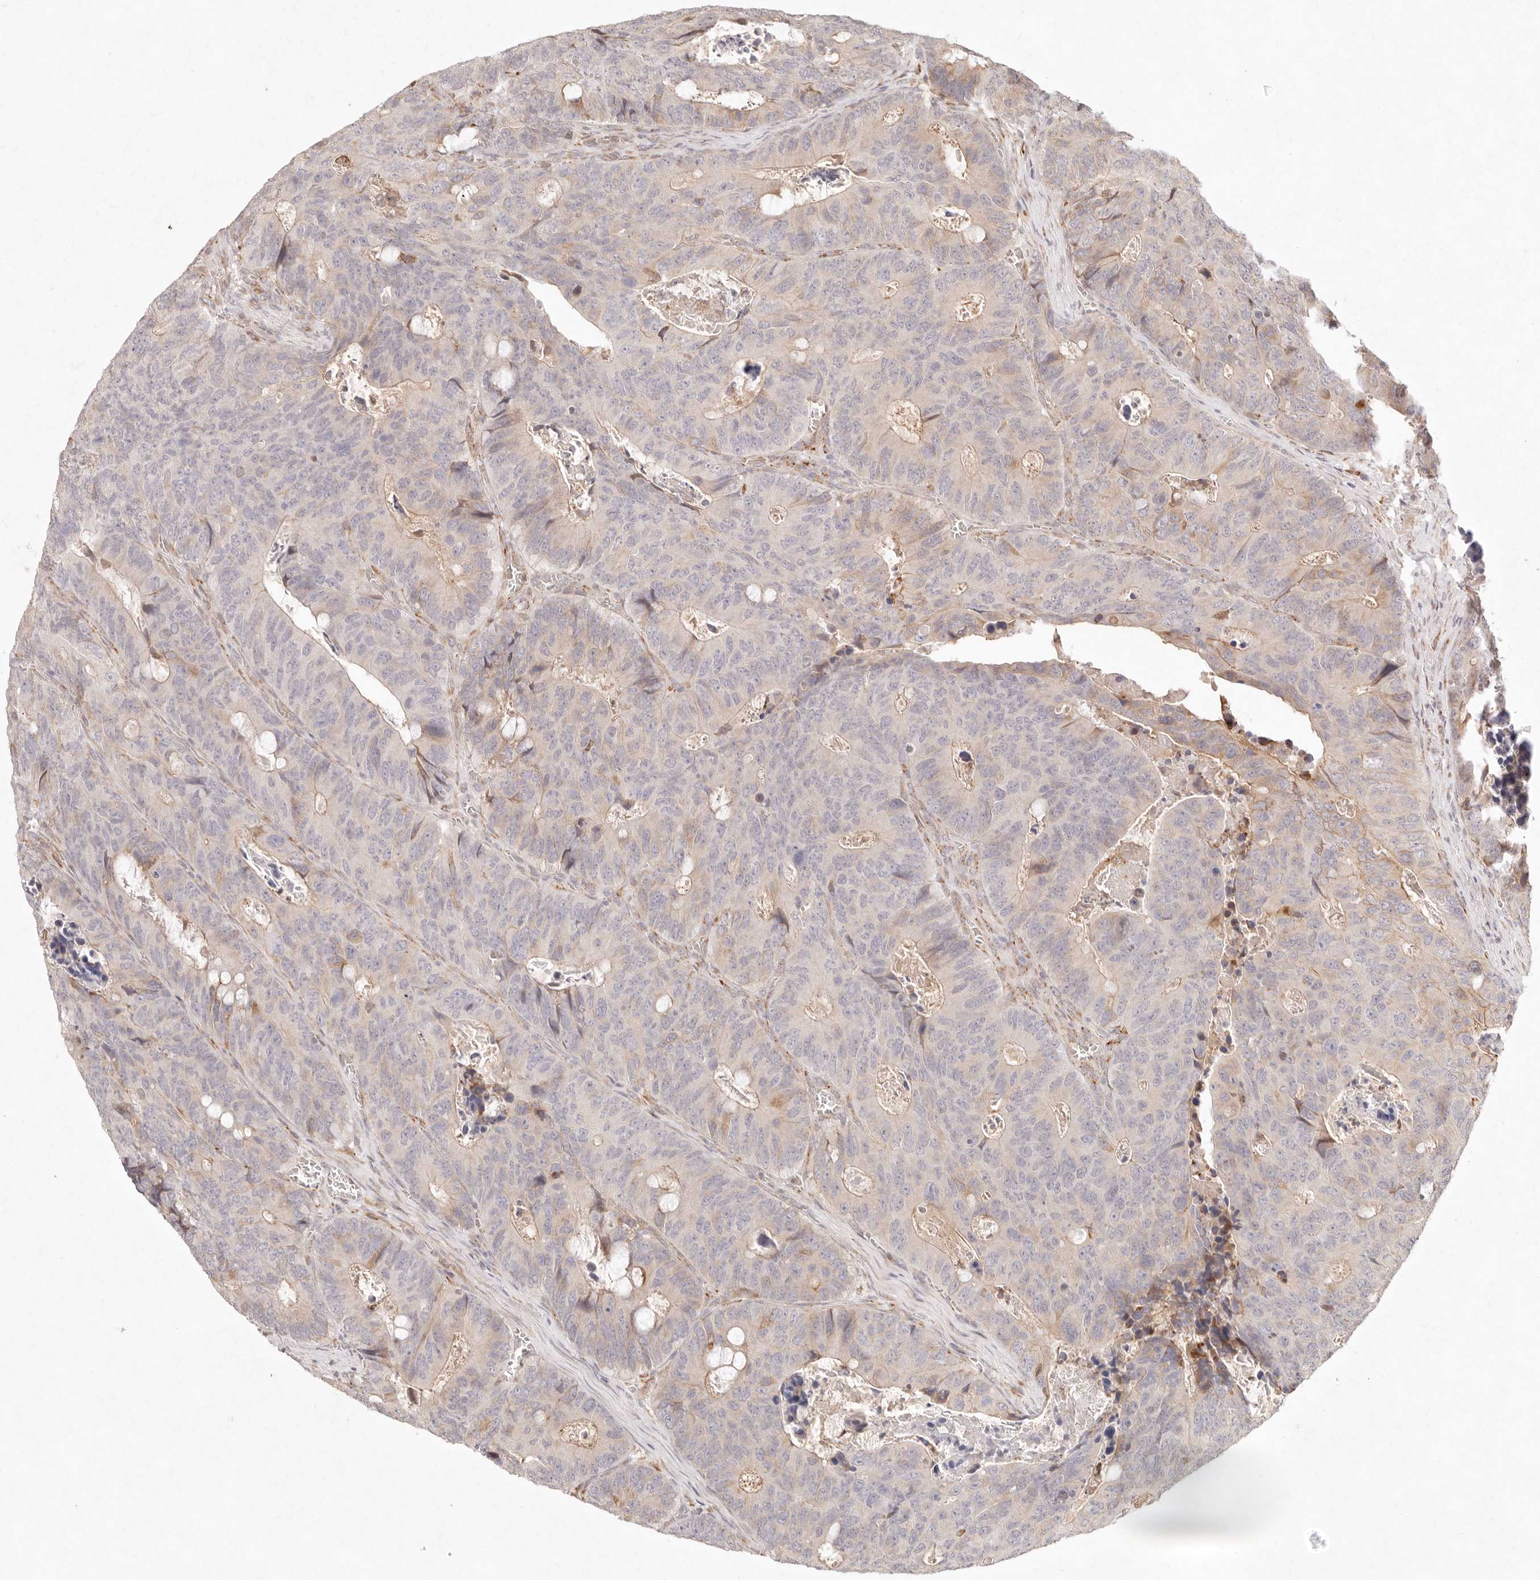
{"staining": {"intensity": "negative", "quantity": "none", "location": "none"}, "tissue": "colorectal cancer", "cell_type": "Tumor cells", "image_type": "cancer", "snomed": [{"axis": "morphology", "description": "Adenocarcinoma, NOS"}, {"axis": "topography", "description": "Colon"}], "caption": "Protein analysis of colorectal adenocarcinoma reveals no significant expression in tumor cells. The staining is performed using DAB brown chromogen with nuclei counter-stained in using hematoxylin.", "gene": "C1orf127", "patient": {"sex": "male", "age": 87}}